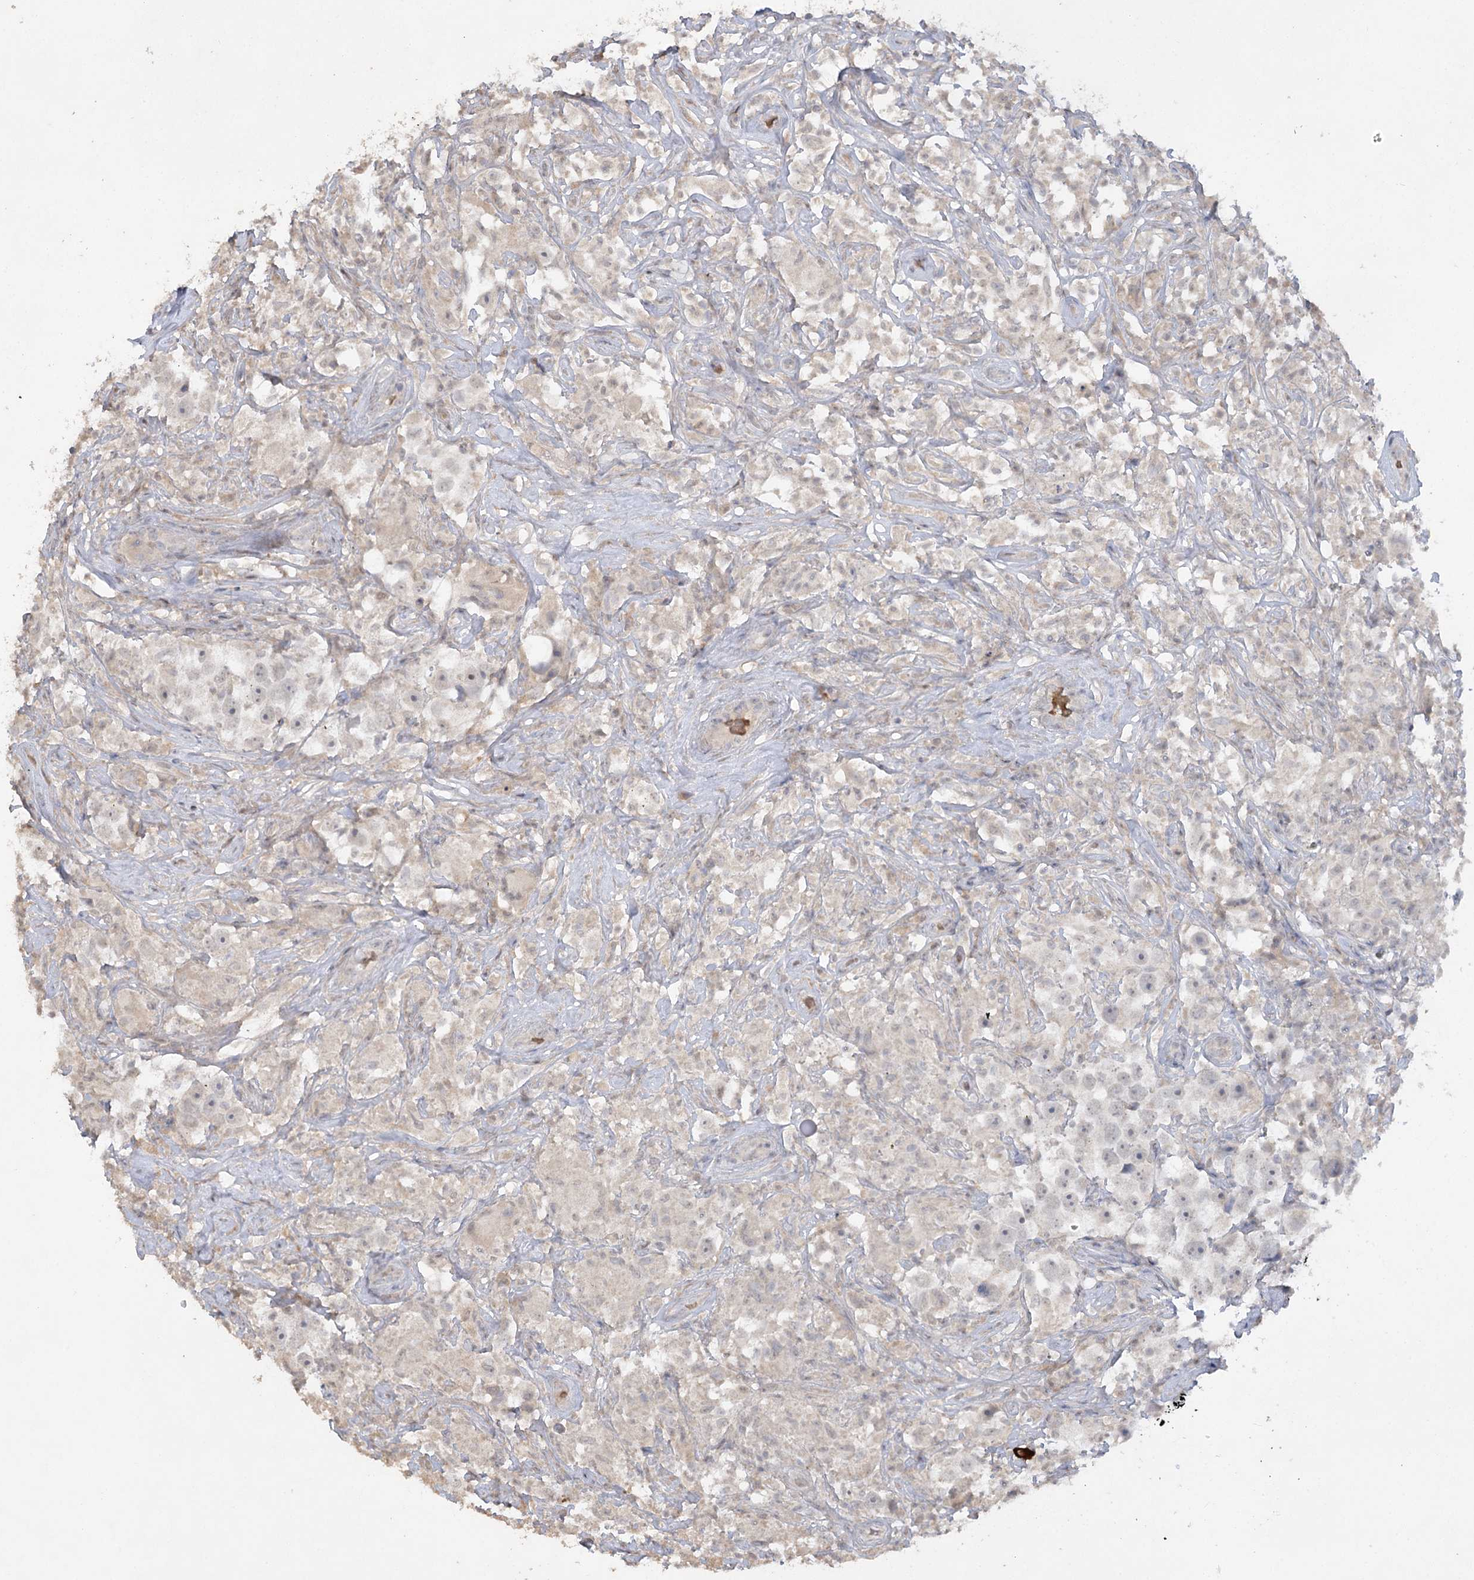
{"staining": {"intensity": "negative", "quantity": "none", "location": "none"}, "tissue": "testis cancer", "cell_type": "Tumor cells", "image_type": "cancer", "snomed": [{"axis": "morphology", "description": "Seminoma, NOS"}, {"axis": "topography", "description": "Testis"}], "caption": "Human testis seminoma stained for a protein using immunohistochemistry exhibits no staining in tumor cells.", "gene": "TRAF3IP1", "patient": {"sex": "male", "age": 49}}